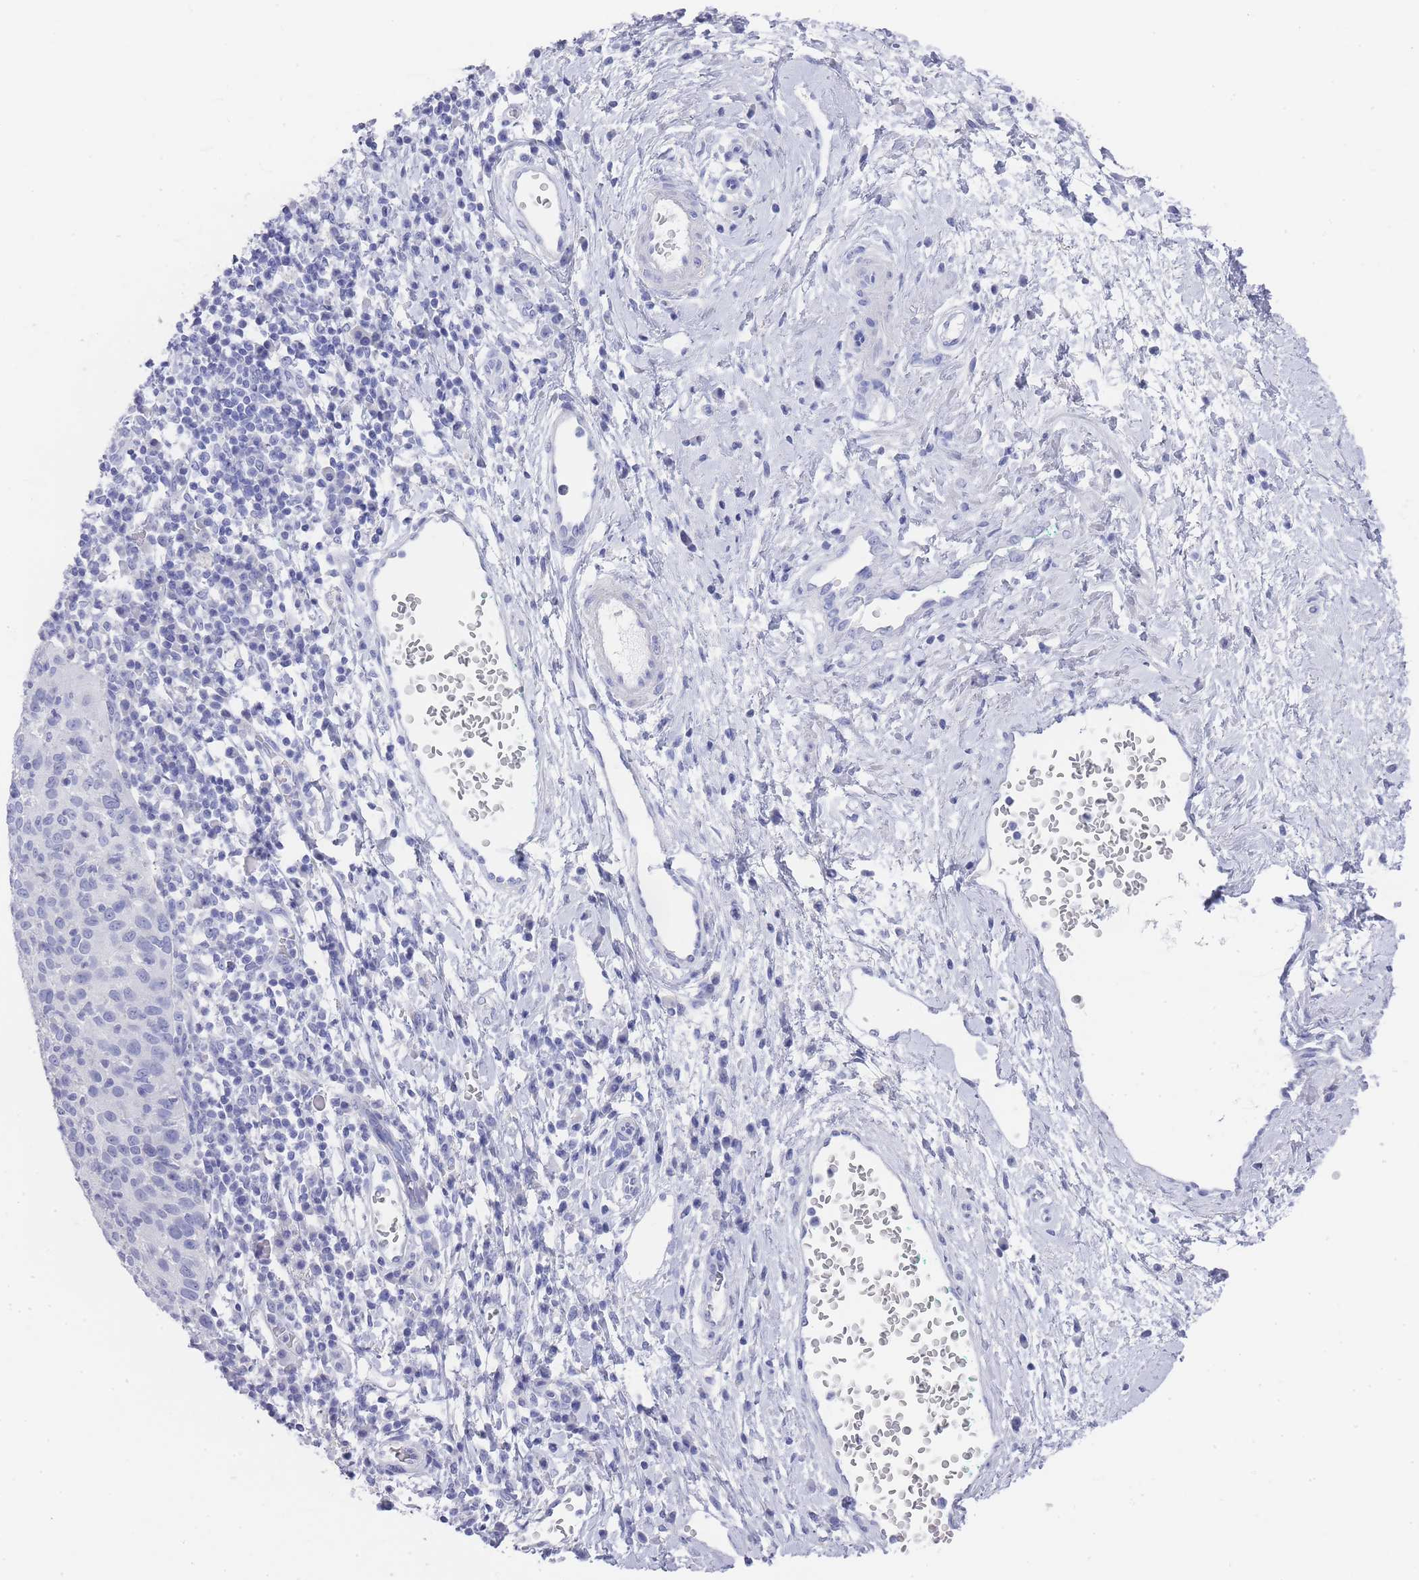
{"staining": {"intensity": "negative", "quantity": "none", "location": "none"}, "tissue": "cervical cancer", "cell_type": "Tumor cells", "image_type": "cancer", "snomed": [{"axis": "morphology", "description": "Squamous cell carcinoma, NOS"}, {"axis": "topography", "description": "Cervix"}], "caption": "Immunohistochemical staining of human cervical cancer demonstrates no significant expression in tumor cells.", "gene": "RAB2B", "patient": {"sex": "female", "age": 30}}